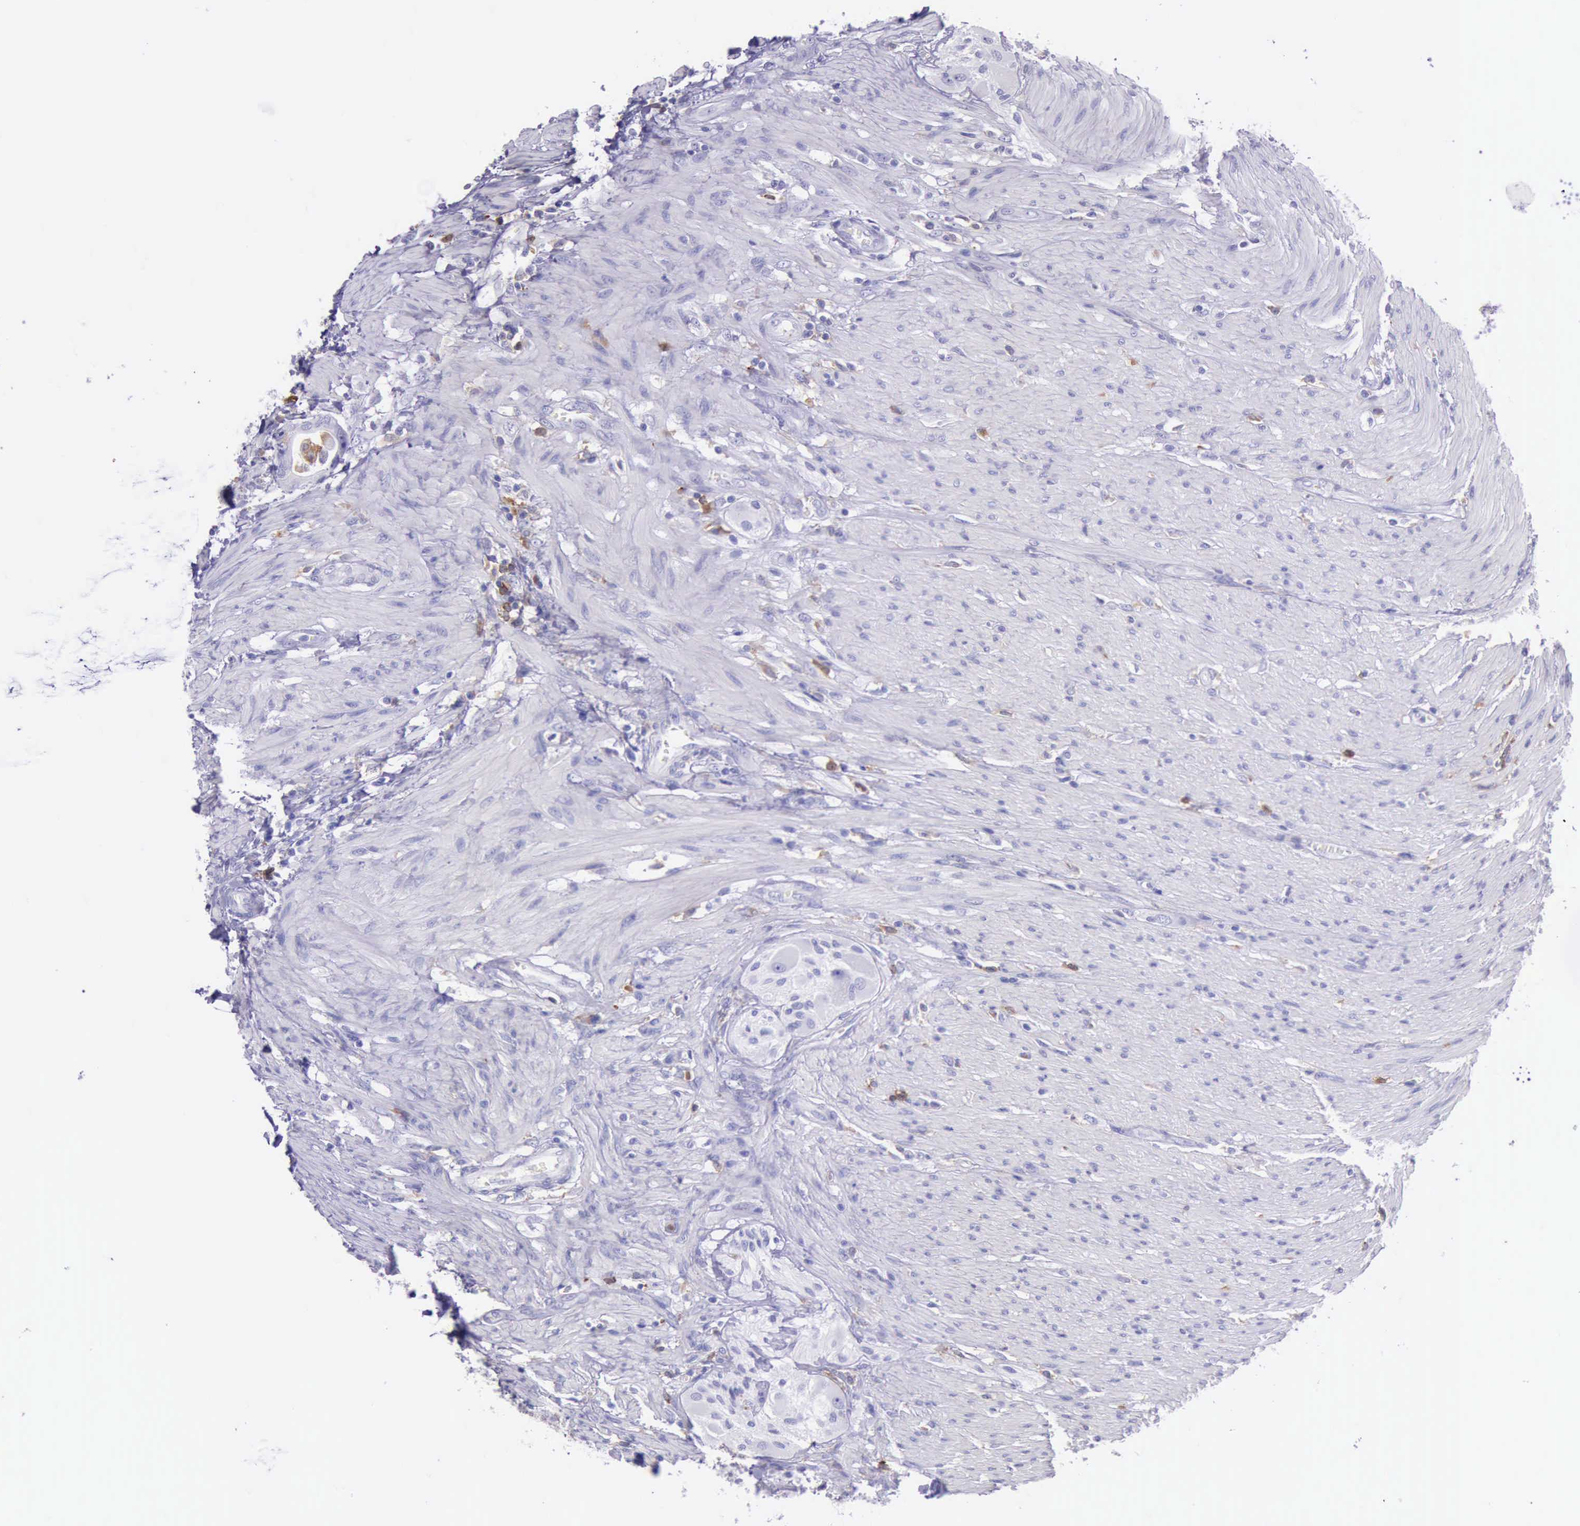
{"staining": {"intensity": "negative", "quantity": "none", "location": "none"}, "tissue": "colorectal cancer", "cell_type": "Tumor cells", "image_type": "cancer", "snomed": [{"axis": "morphology", "description": "Adenocarcinoma, NOS"}, {"axis": "topography", "description": "Colon"}], "caption": "Colorectal cancer (adenocarcinoma) stained for a protein using immunohistochemistry shows no expression tumor cells.", "gene": "BTK", "patient": {"sex": "female", "age": 46}}